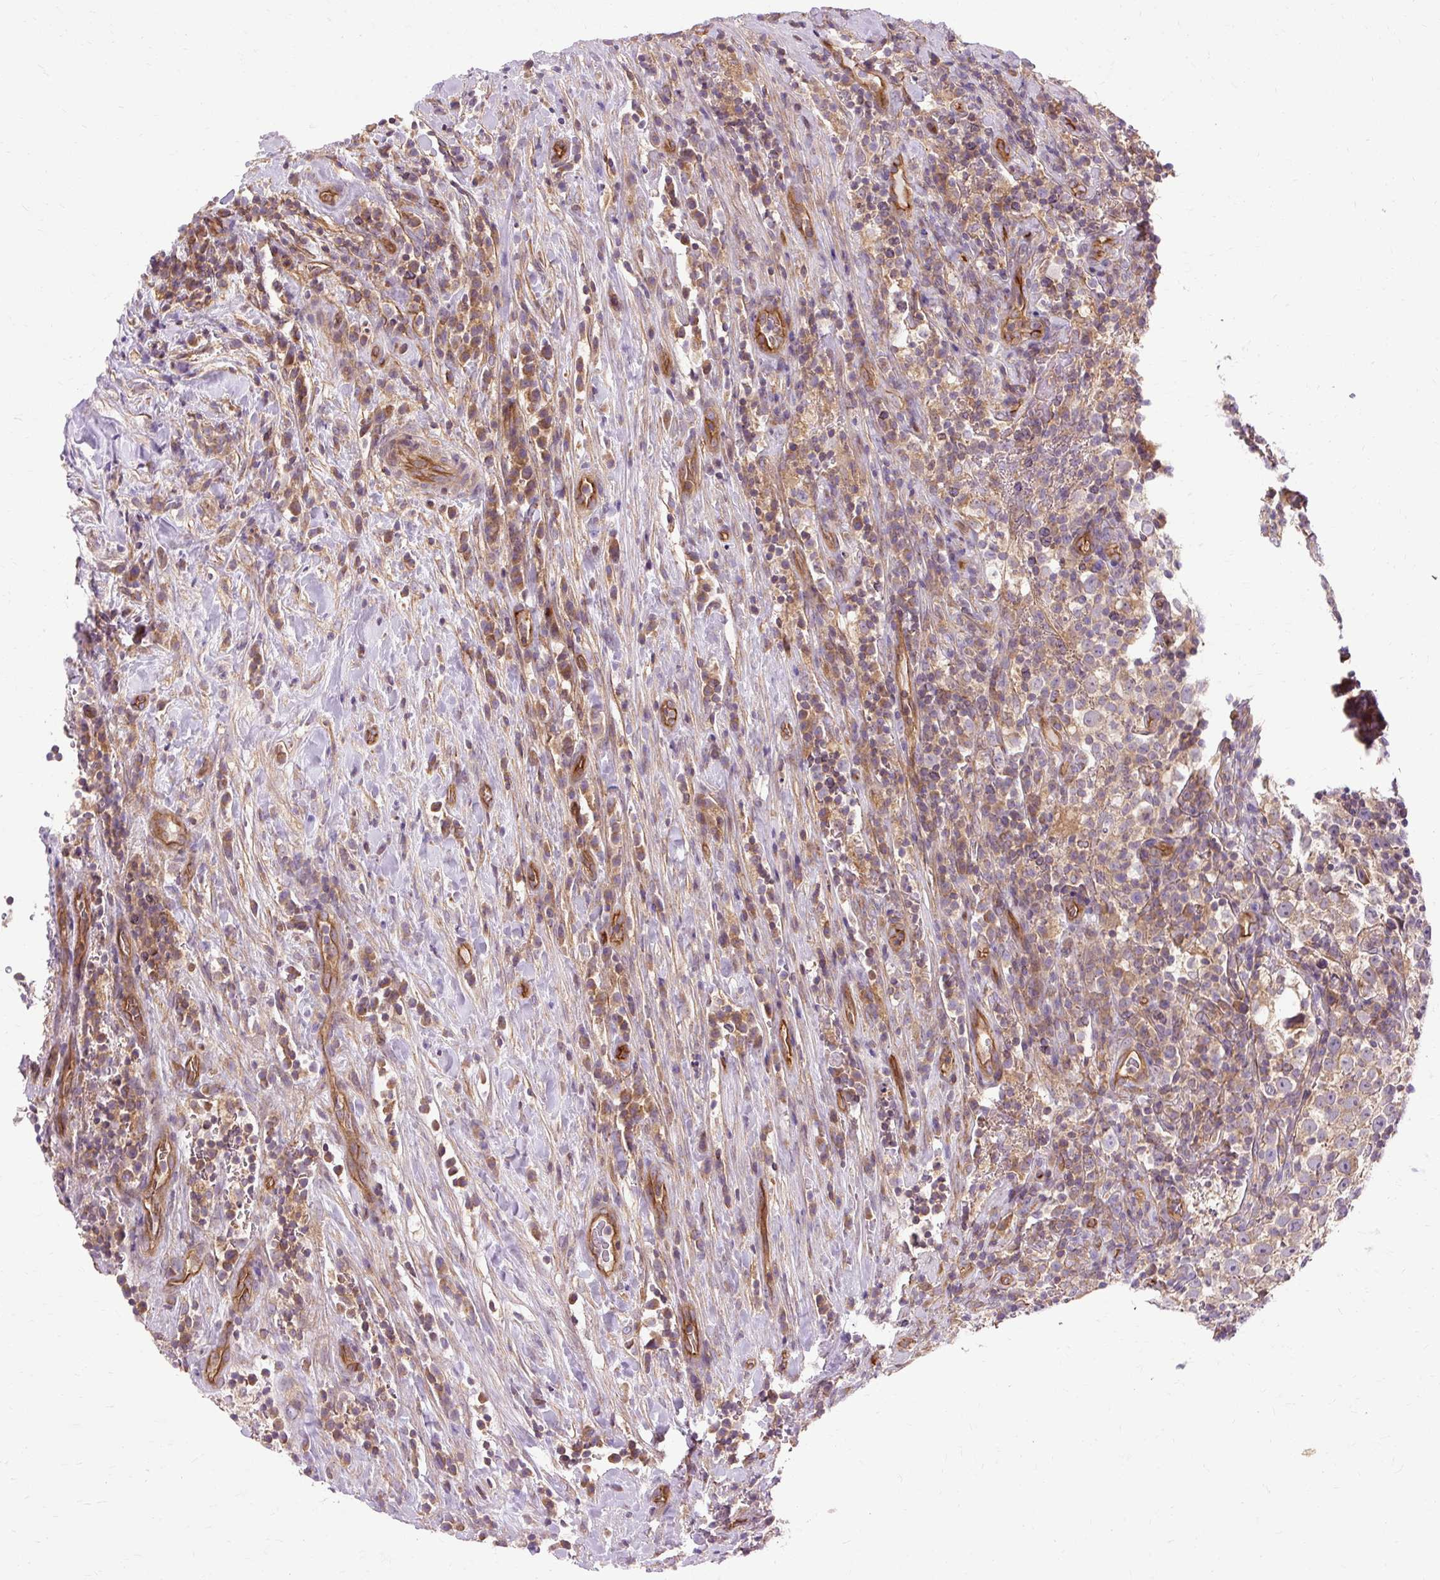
{"staining": {"intensity": "moderate", "quantity": ">75%", "location": "cytoplasmic/membranous"}, "tissue": "testis cancer", "cell_type": "Tumor cells", "image_type": "cancer", "snomed": [{"axis": "morphology", "description": "Normal tissue, NOS"}, {"axis": "morphology", "description": "Seminoma, NOS"}, {"axis": "topography", "description": "Testis"}], "caption": "This is an image of immunohistochemistry (IHC) staining of testis seminoma, which shows moderate staining in the cytoplasmic/membranous of tumor cells.", "gene": "CCDC93", "patient": {"sex": "male", "age": 43}}